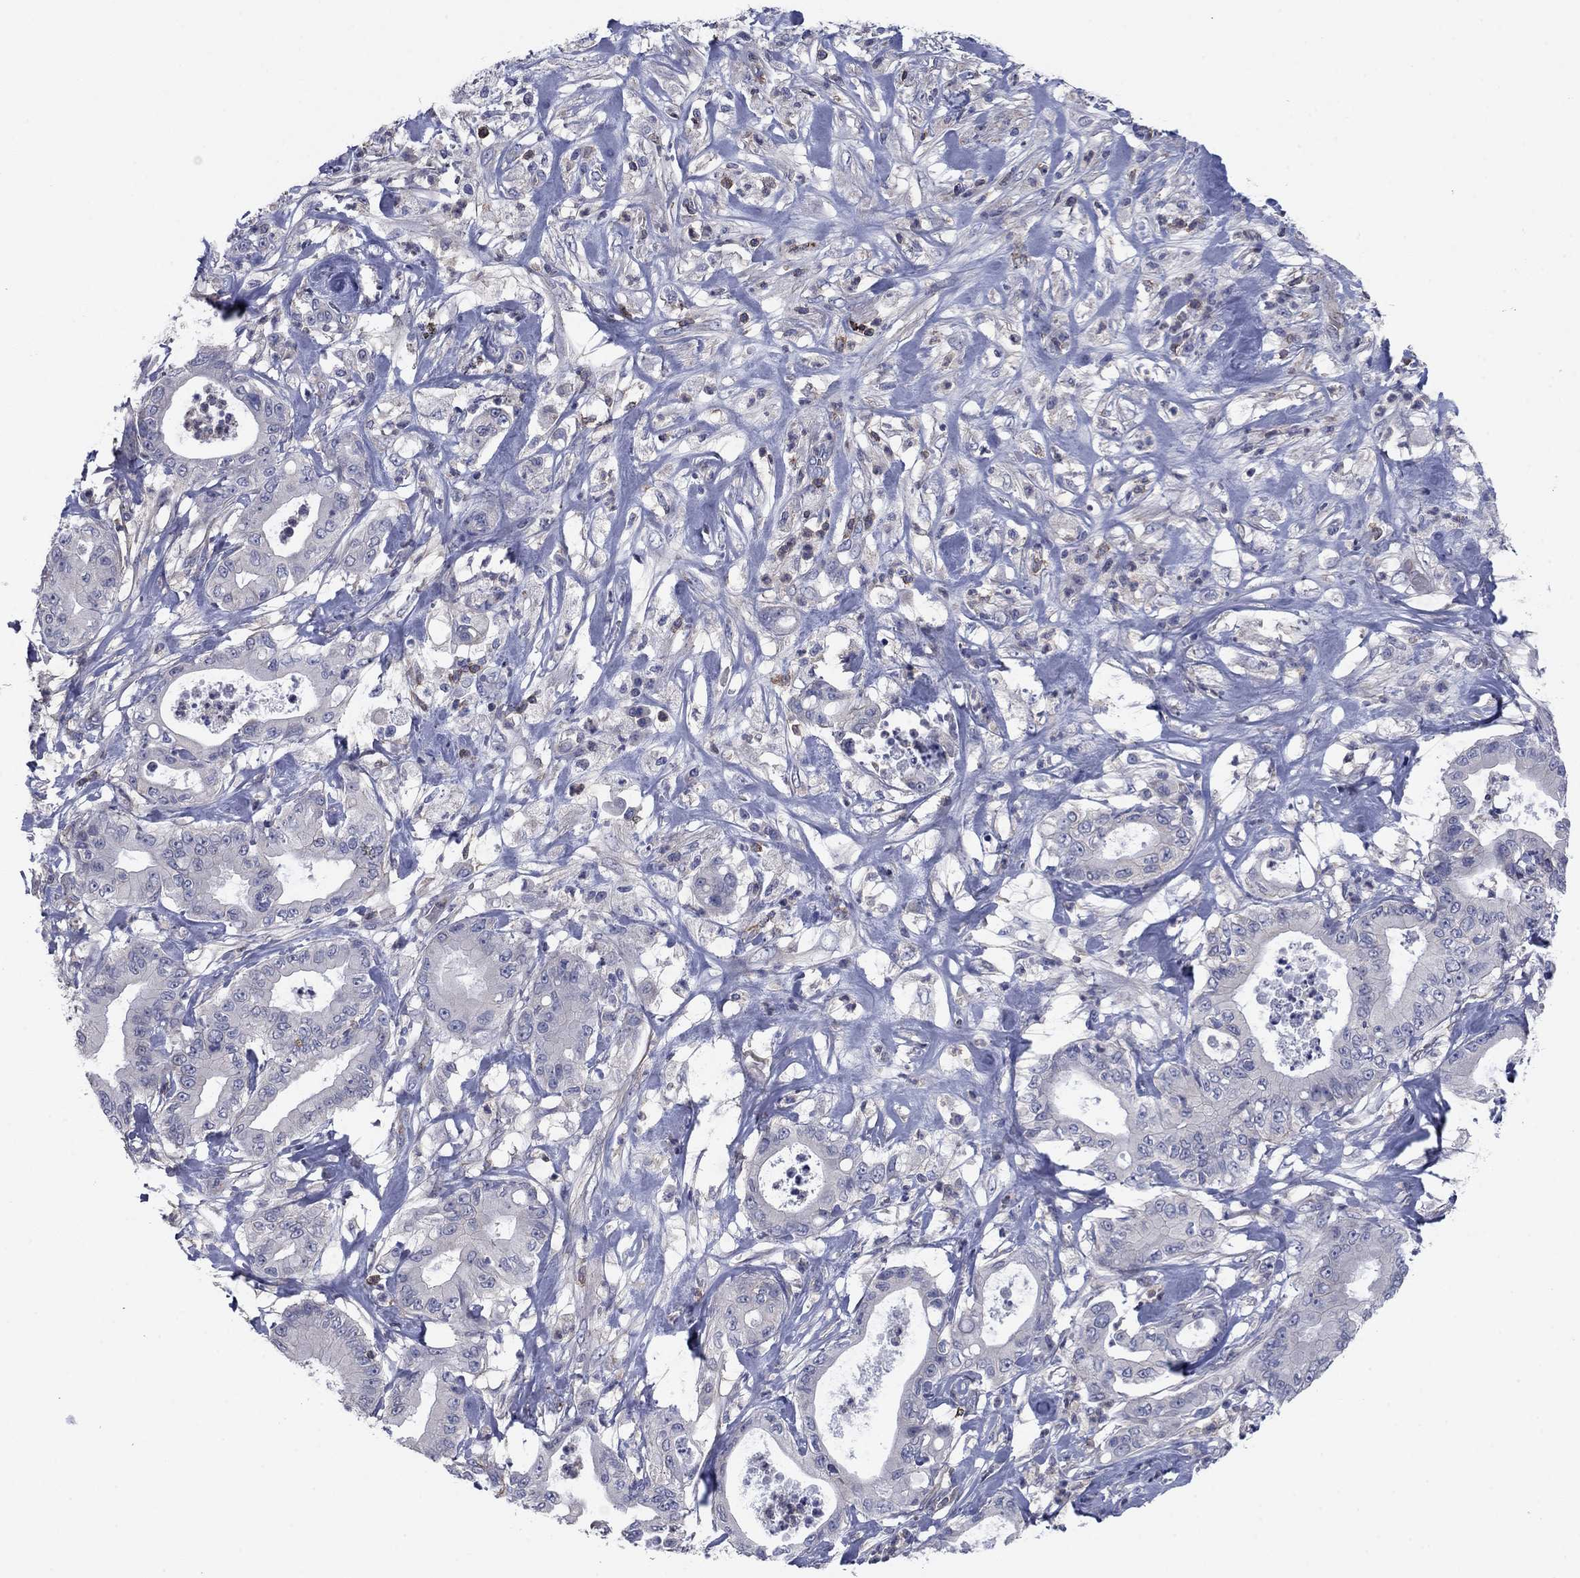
{"staining": {"intensity": "negative", "quantity": "none", "location": "none"}, "tissue": "pancreatic cancer", "cell_type": "Tumor cells", "image_type": "cancer", "snomed": [{"axis": "morphology", "description": "Adenocarcinoma, NOS"}, {"axis": "topography", "description": "Pancreas"}], "caption": "The histopathology image demonstrates no significant staining in tumor cells of pancreatic cancer (adenocarcinoma).", "gene": "PSD4", "patient": {"sex": "male", "age": 71}}